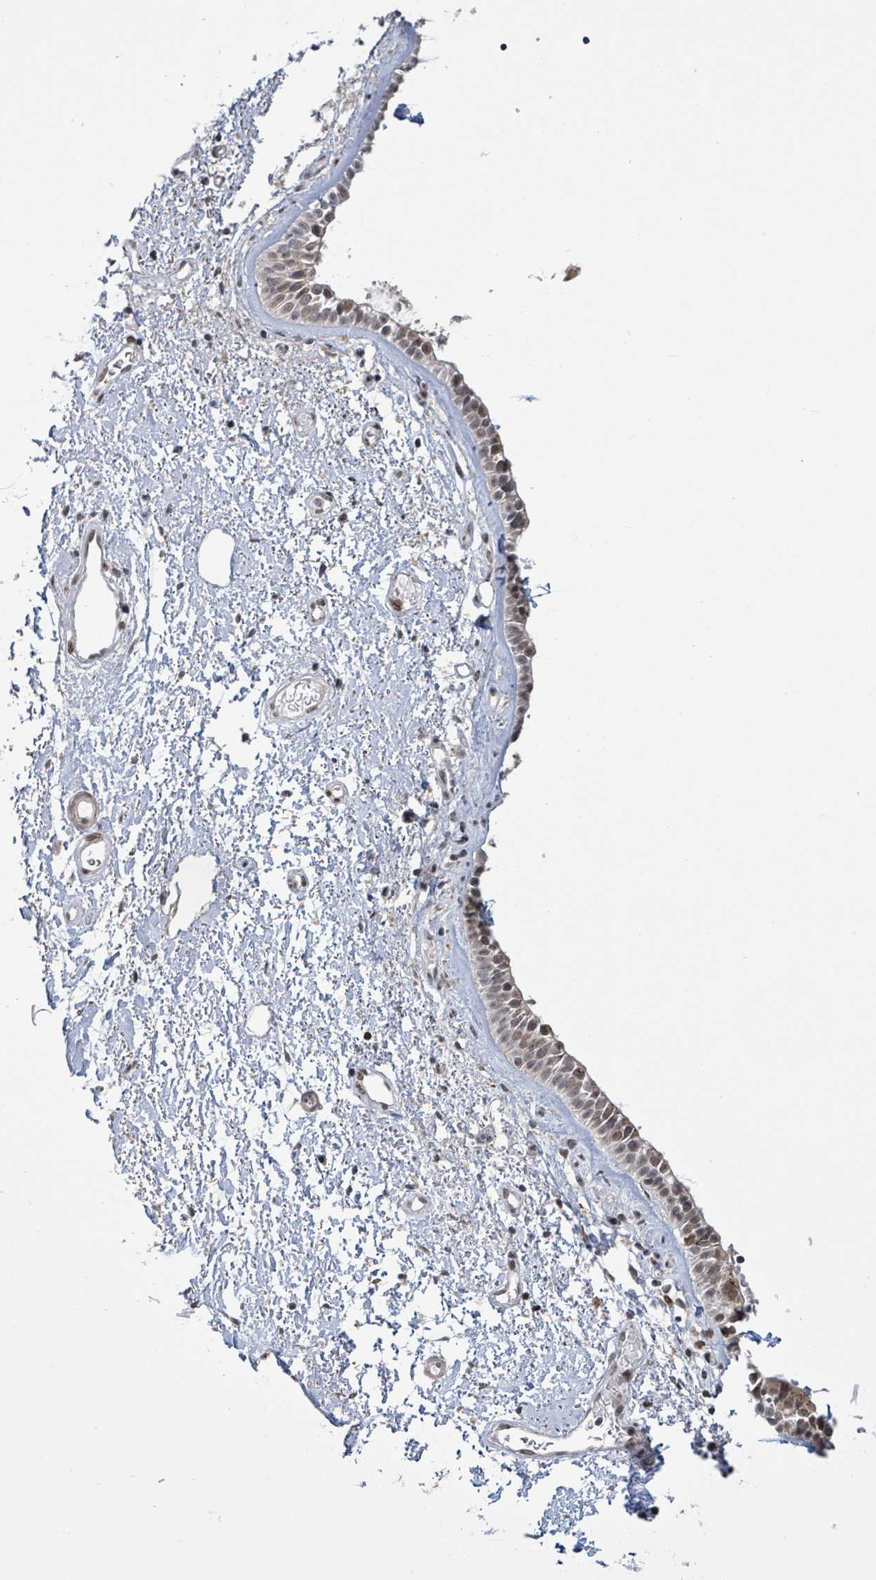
{"staining": {"intensity": "moderate", "quantity": ">75%", "location": "nuclear"}, "tissue": "nasopharynx", "cell_type": "Respiratory epithelial cells", "image_type": "normal", "snomed": [{"axis": "morphology", "description": "Normal tissue, NOS"}, {"axis": "topography", "description": "Cartilage tissue"}, {"axis": "topography", "description": "Nasopharynx"}], "caption": "Nasopharynx stained with DAB (3,3'-diaminobenzidine) IHC reveals medium levels of moderate nuclear staining in about >75% of respiratory epithelial cells.", "gene": "SBF2", "patient": {"sex": "male", "age": 56}}